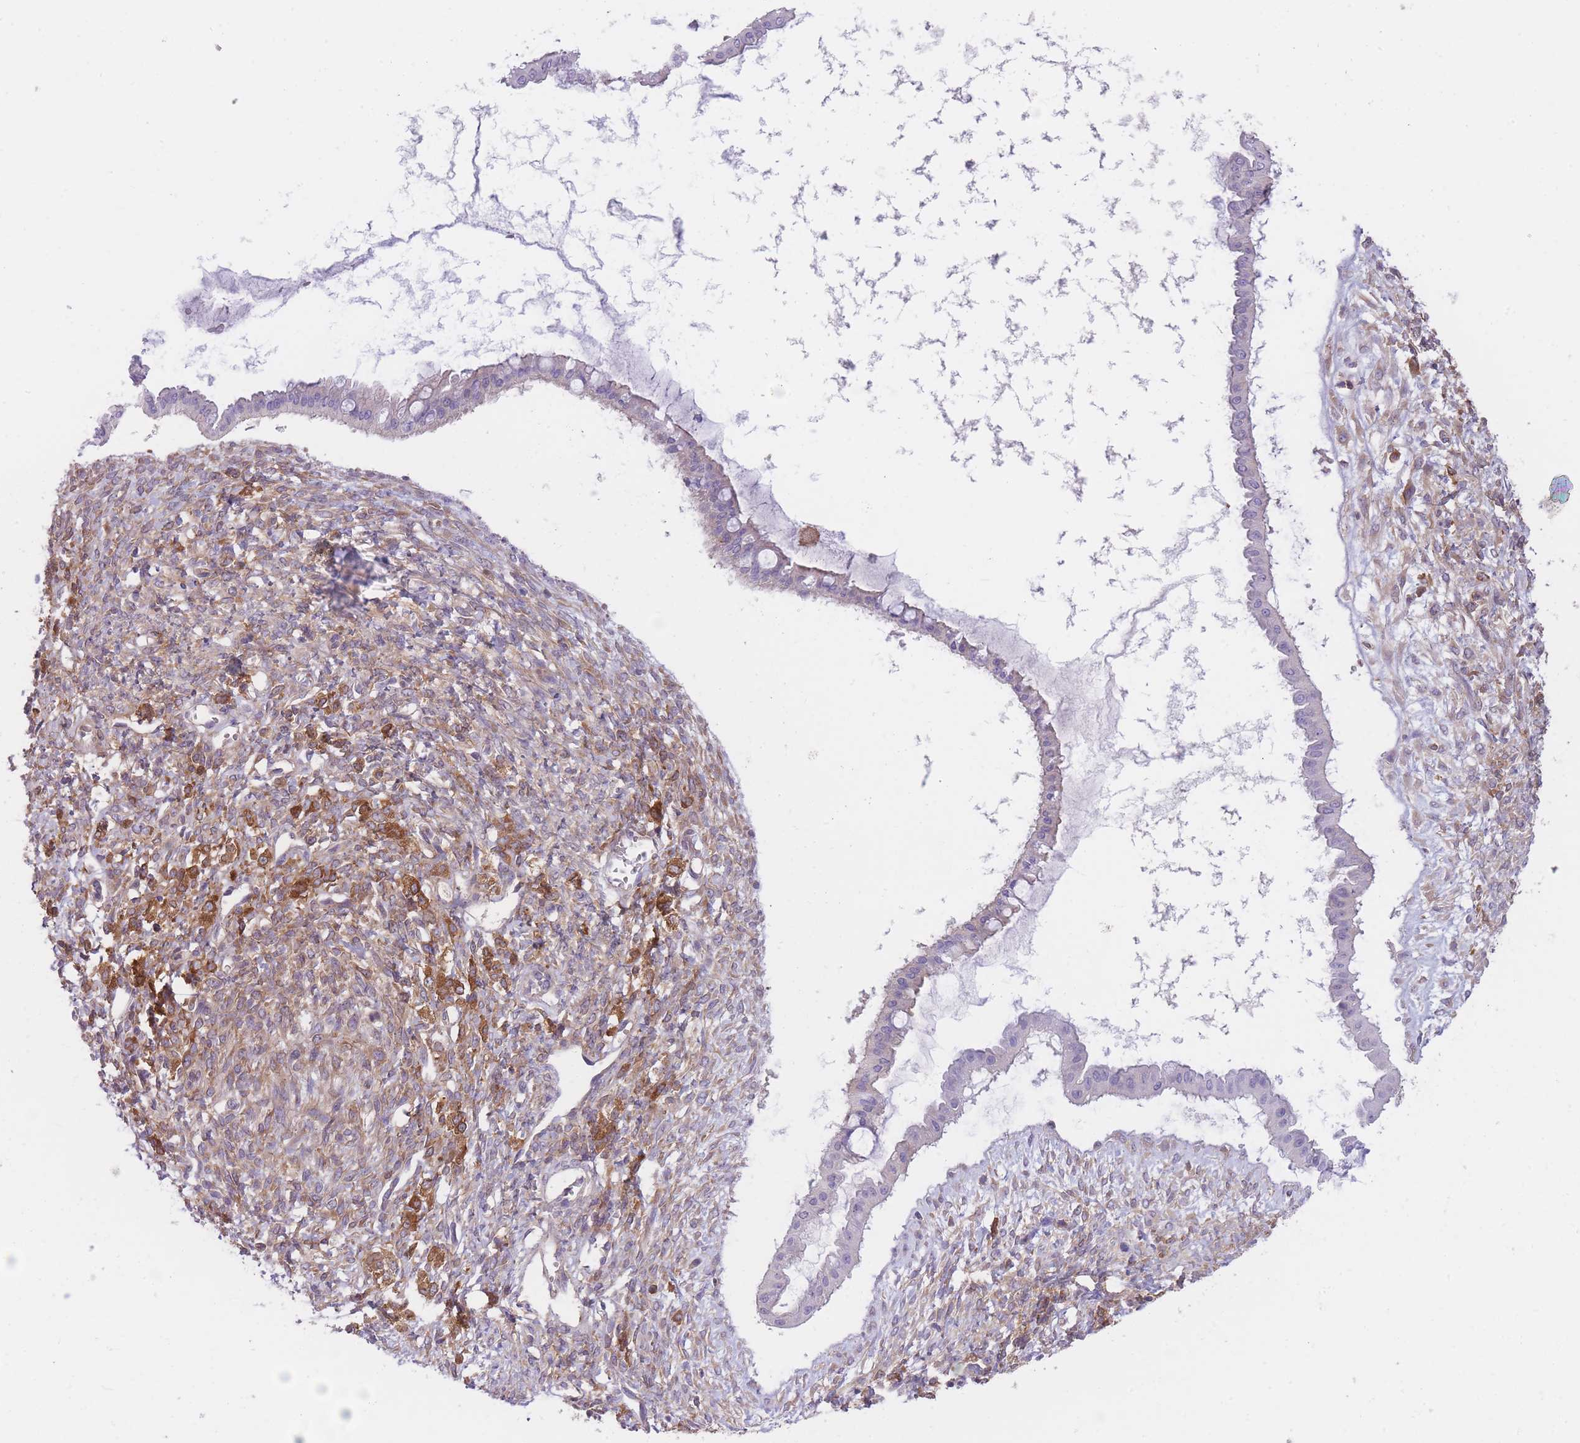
{"staining": {"intensity": "negative", "quantity": "none", "location": "none"}, "tissue": "ovarian cancer", "cell_type": "Tumor cells", "image_type": "cancer", "snomed": [{"axis": "morphology", "description": "Cystadenocarcinoma, mucinous, NOS"}, {"axis": "topography", "description": "Ovary"}], "caption": "High power microscopy photomicrograph of an immunohistochemistry (IHC) photomicrograph of ovarian cancer (mucinous cystadenocarcinoma), revealing no significant expression in tumor cells.", "gene": "PRKAR1A", "patient": {"sex": "female", "age": 73}}